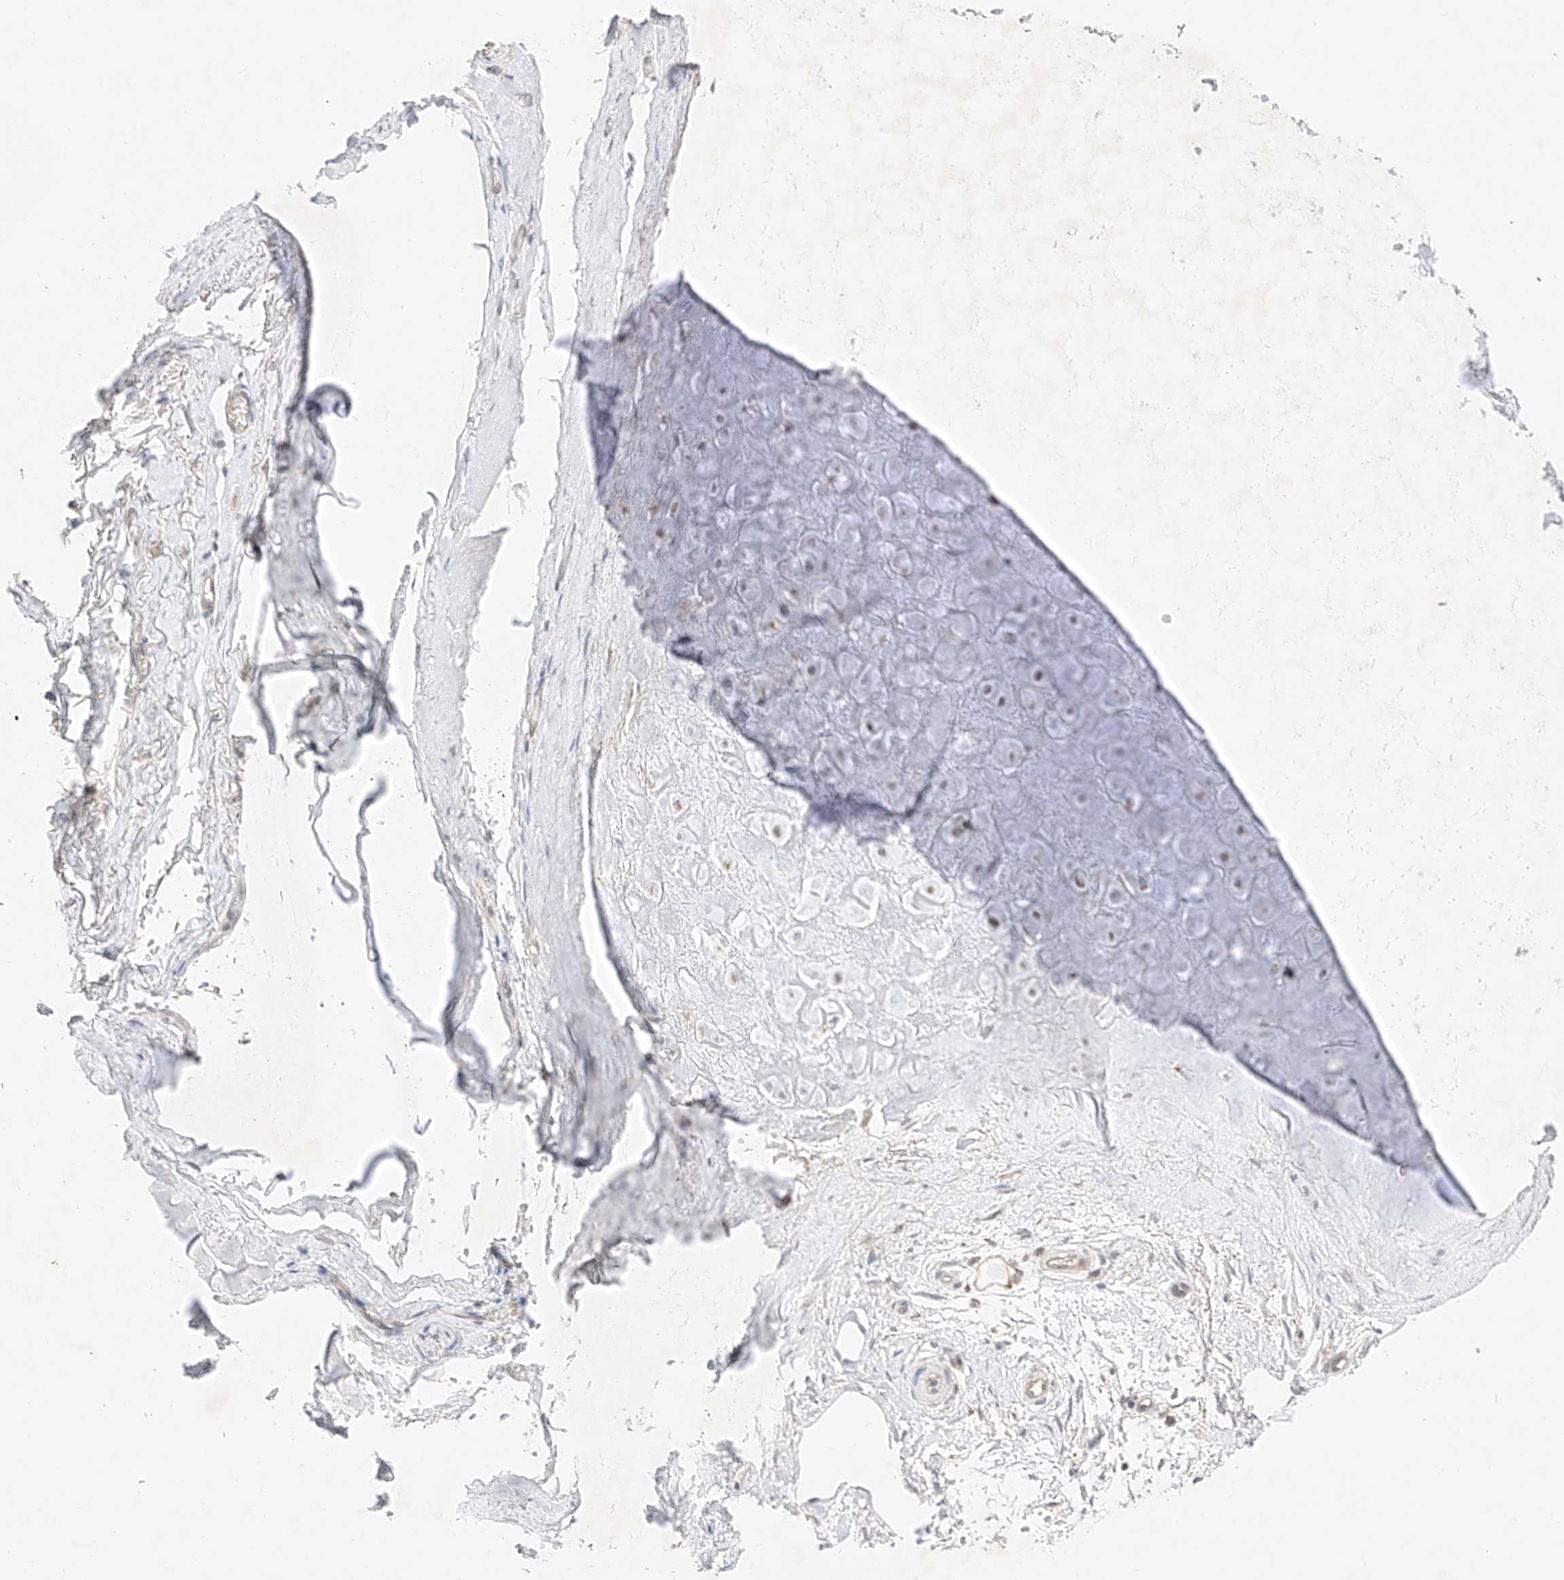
{"staining": {"intensity": "weak", "quantity": ">75%", "location": "cytoplasmic/membranous"}, "tissue": "adipose tissue", "cell_type": "Adipocytes", "image_type": "normal", "snomed": [{"axis": "morphology", "description": "Normal tissue, NOS"}, {"axis": "morphology", "description": "Basal cell carcinoma"}, {"axis": "topography", "description": "Skin"}], "caption": "A brown stain highlights weak cytoplasmic/membranous positivity of a protein in adipocytes of unremarkable human adipose tissue.", "gene": "IL22RA2", "patient": {"sex": "female", "age": 89}}